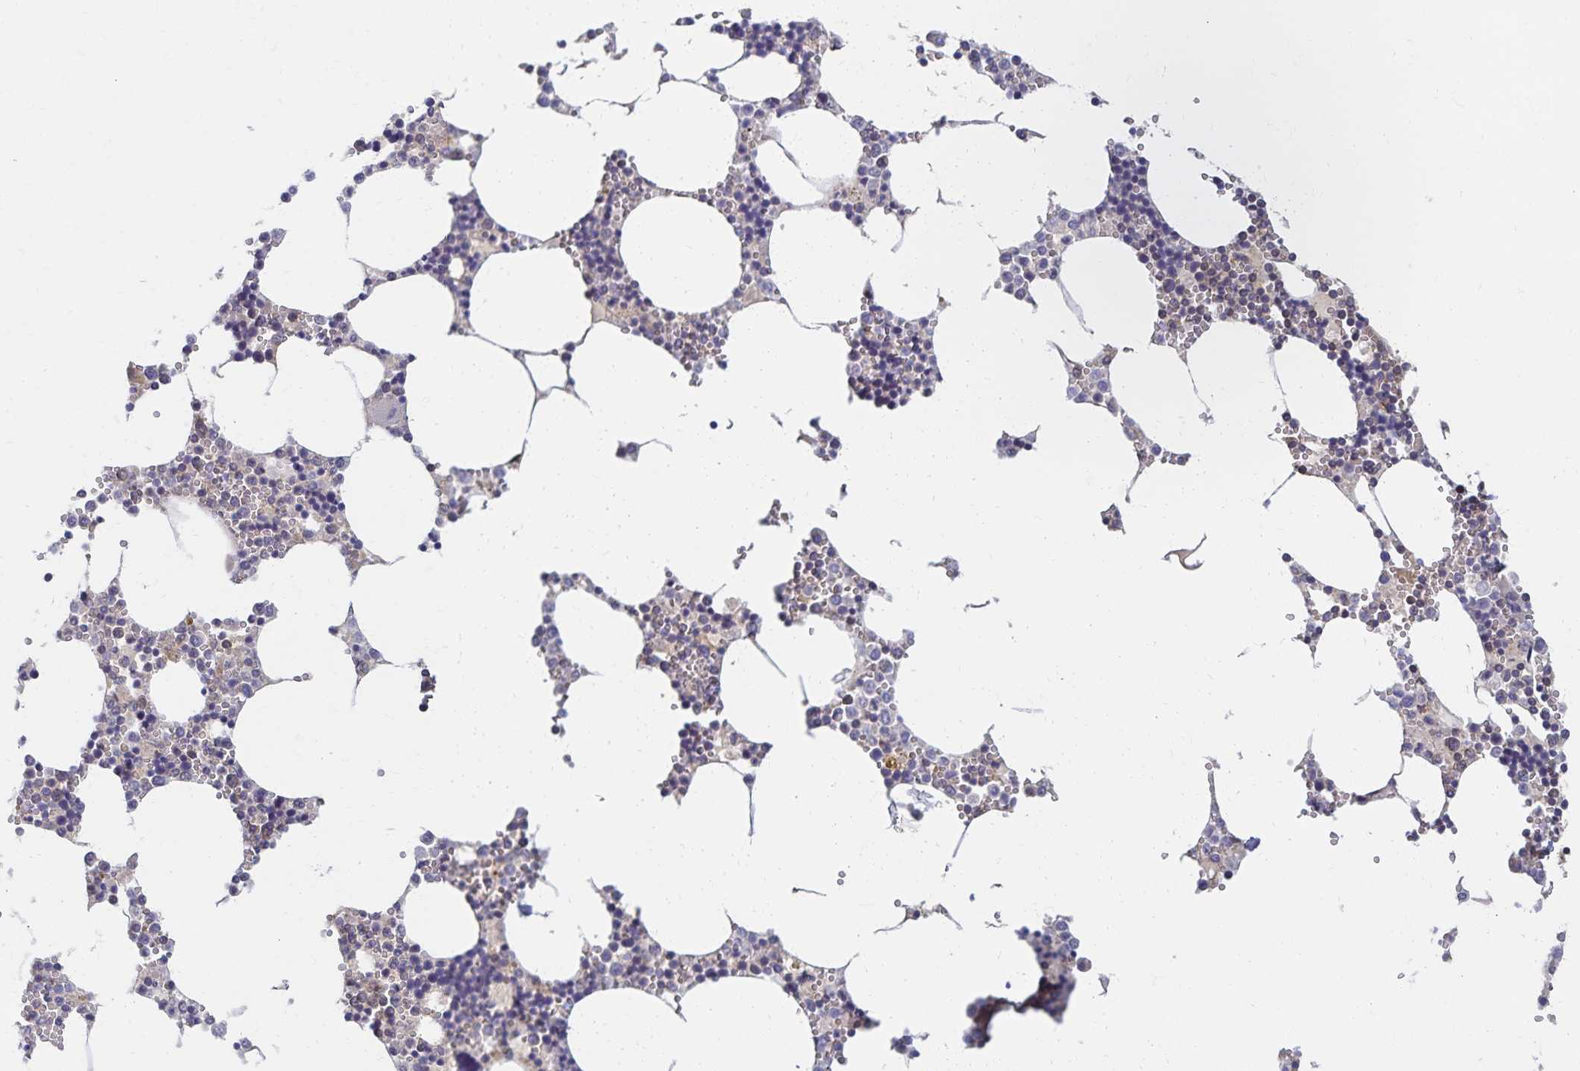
{"staining": {"intensity": "negative", "quantity": "none", "location": "none"}, "tissue": "bone marrow", "cell_type": "Hematopoietic cells", "image_type": "normal", "snomed": [{"axis": "morphology", "description": "Normal tissue, NOS"}, {"axis": "topography", "description": "Bone marrow"}], "caption": "This is an immunohistochemistry histopathology image of normal bone marrow. There is no staining in hematopoietic cells.", "gene": "RAB9B", "patient": {"sex": "male", "age": 54}}